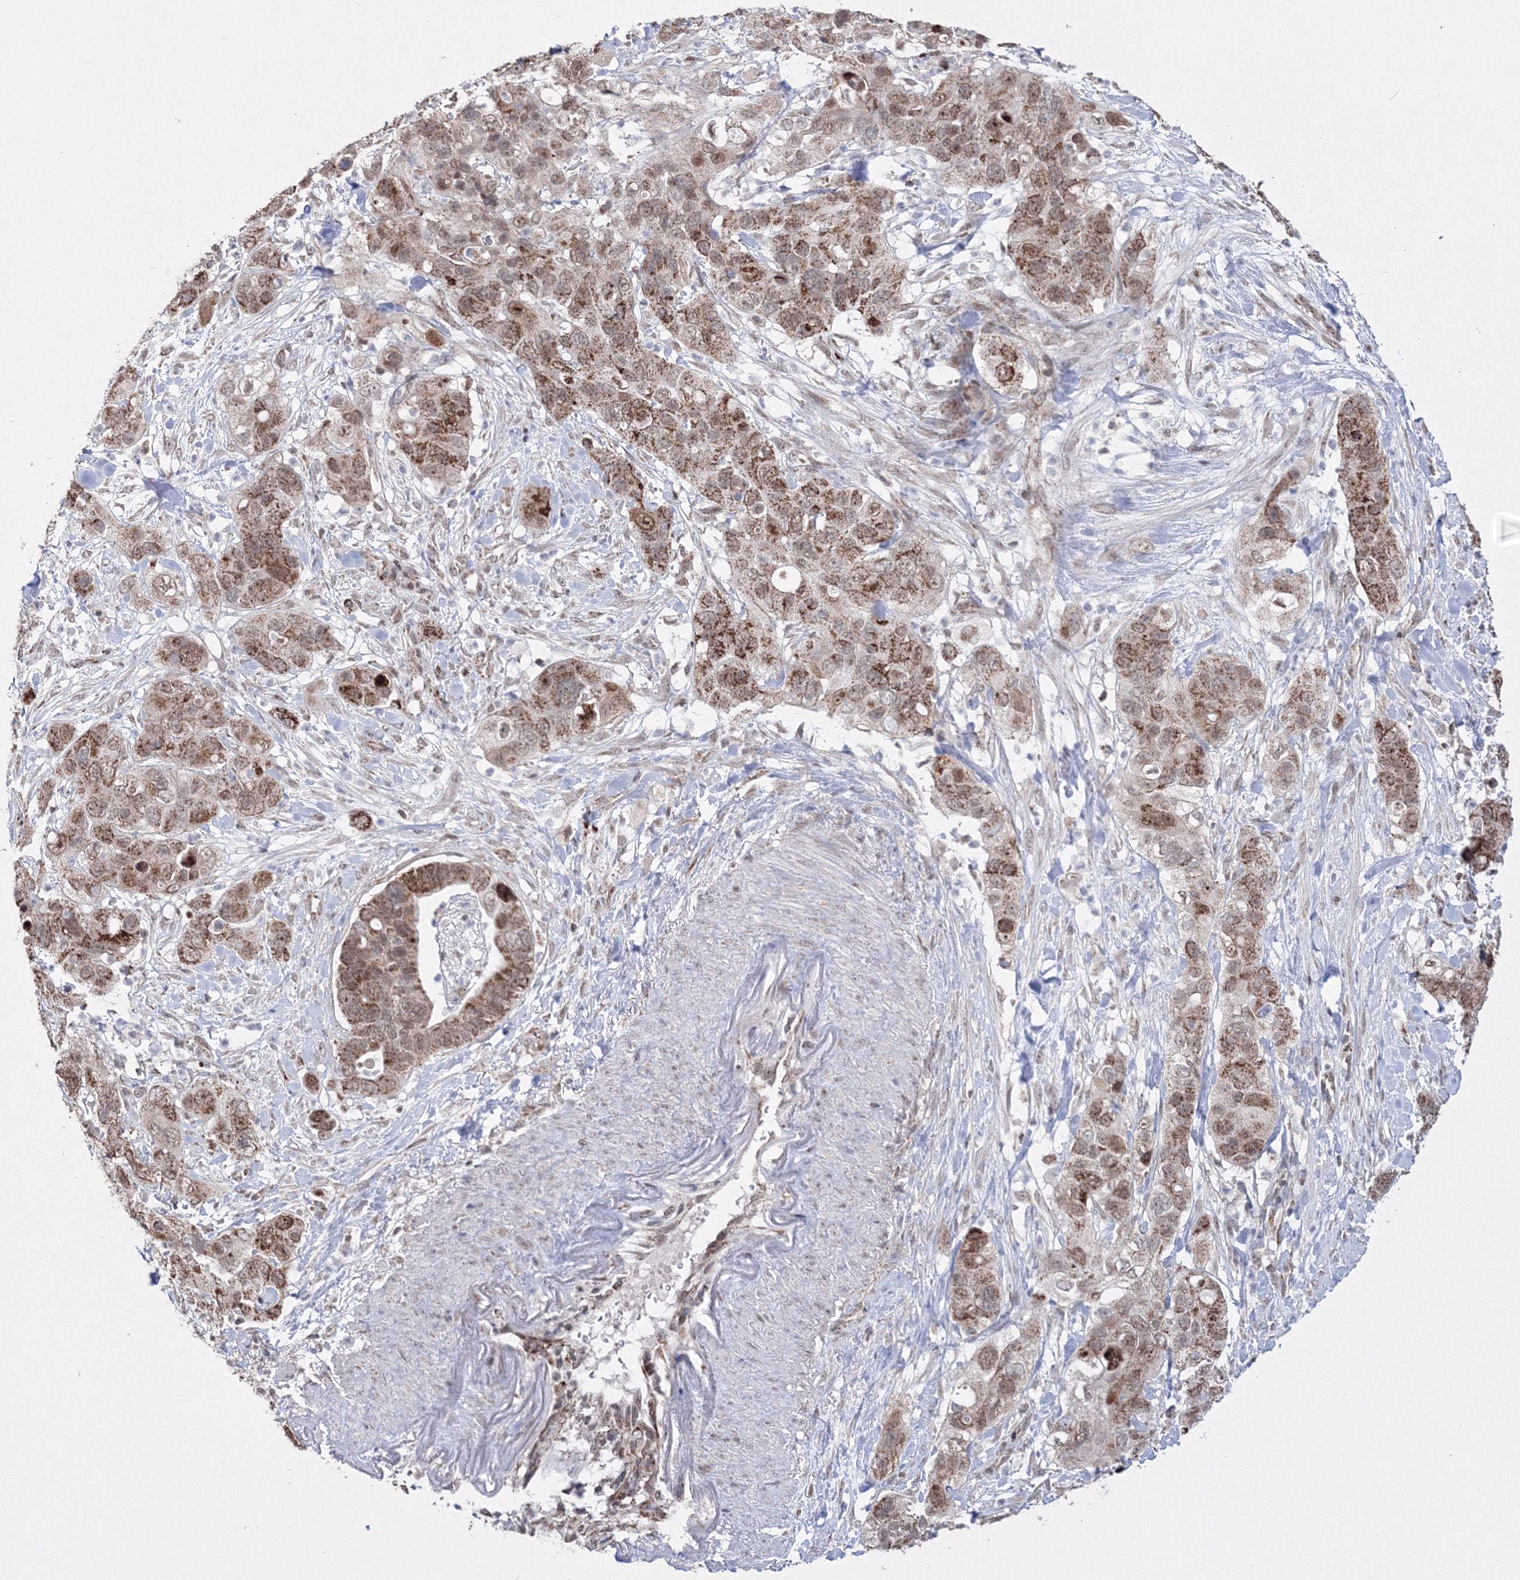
{"staining": {"intensity": "strong", "quantity": ">75%", "location": "cytoplasmic/membranous,nuclear"}, "tissue": "pancreatic cancer", "cell_type": "Tumor cells", "image_type": "cancer", "snomed": [{"axis": "morphology", "description": "Adenocarcinoma, NOS"}, {"axis": "topography", "description": "Pancreas"}], "caption": "Pancreatic cancer was stained to show a protein in brown. There is high levels of strong cytoplasmic/membranous and nuclear staining in approximately >75% of tumor cells.", "gene": "GRSF1", "patient": {"sex": "female", "age": 71}}